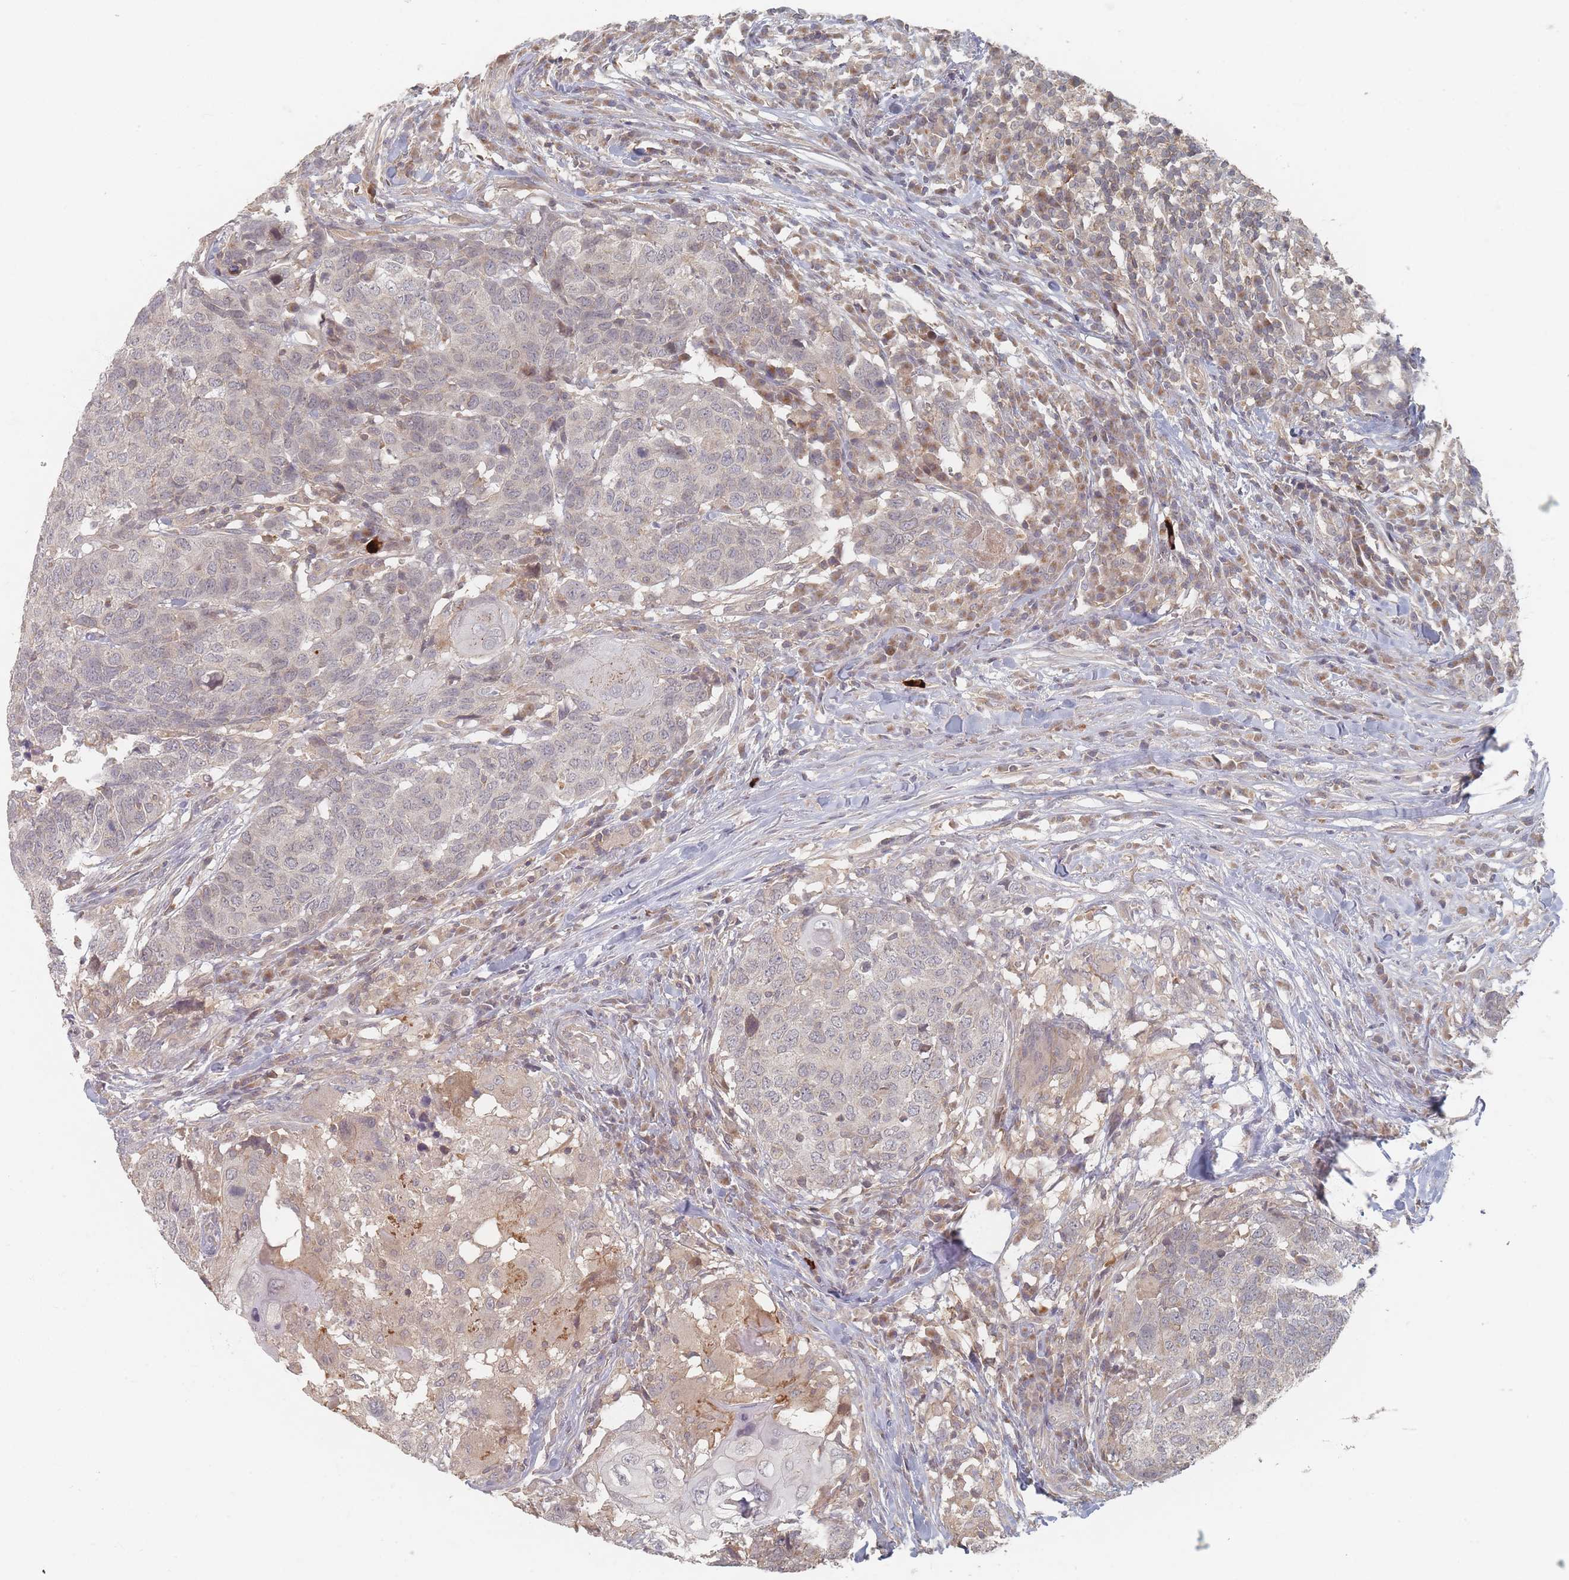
{"staining": {"intensity": "negative", "quantity": "none", "location": "none"}, "tissue": "head and neck cancer", "cell_type": "Tumor cells", "image_type": "cancer", "snomed": [{"axis": "morphology", "description": "Normal tissue, NOS"}, {"axis": "morphology", "description": "Squamous cell carcinoma, NOS"}, {"axis": "topography", "description": "Skeletal muscle"}, {"axis": "topography", "description": "Vascular tissue"}, {"axis": "topography", "description": "Peripheral nerve tissue"}, {"axis": "topography", "description": "Head-Neck"}], "caption": "IHC image of neoplastic tissue: human head and neck cancer (squamous cell carcinoma) stained with DAB (3,3'-diaminobenzidine) reveals no significant protein staining in tumor cells. (DAB immunohistochemistry (IHC) visualized using brightfield microscopy, high magnification).", "gene": "GLE1", "patient": {"sex": "male", "age": 66}}